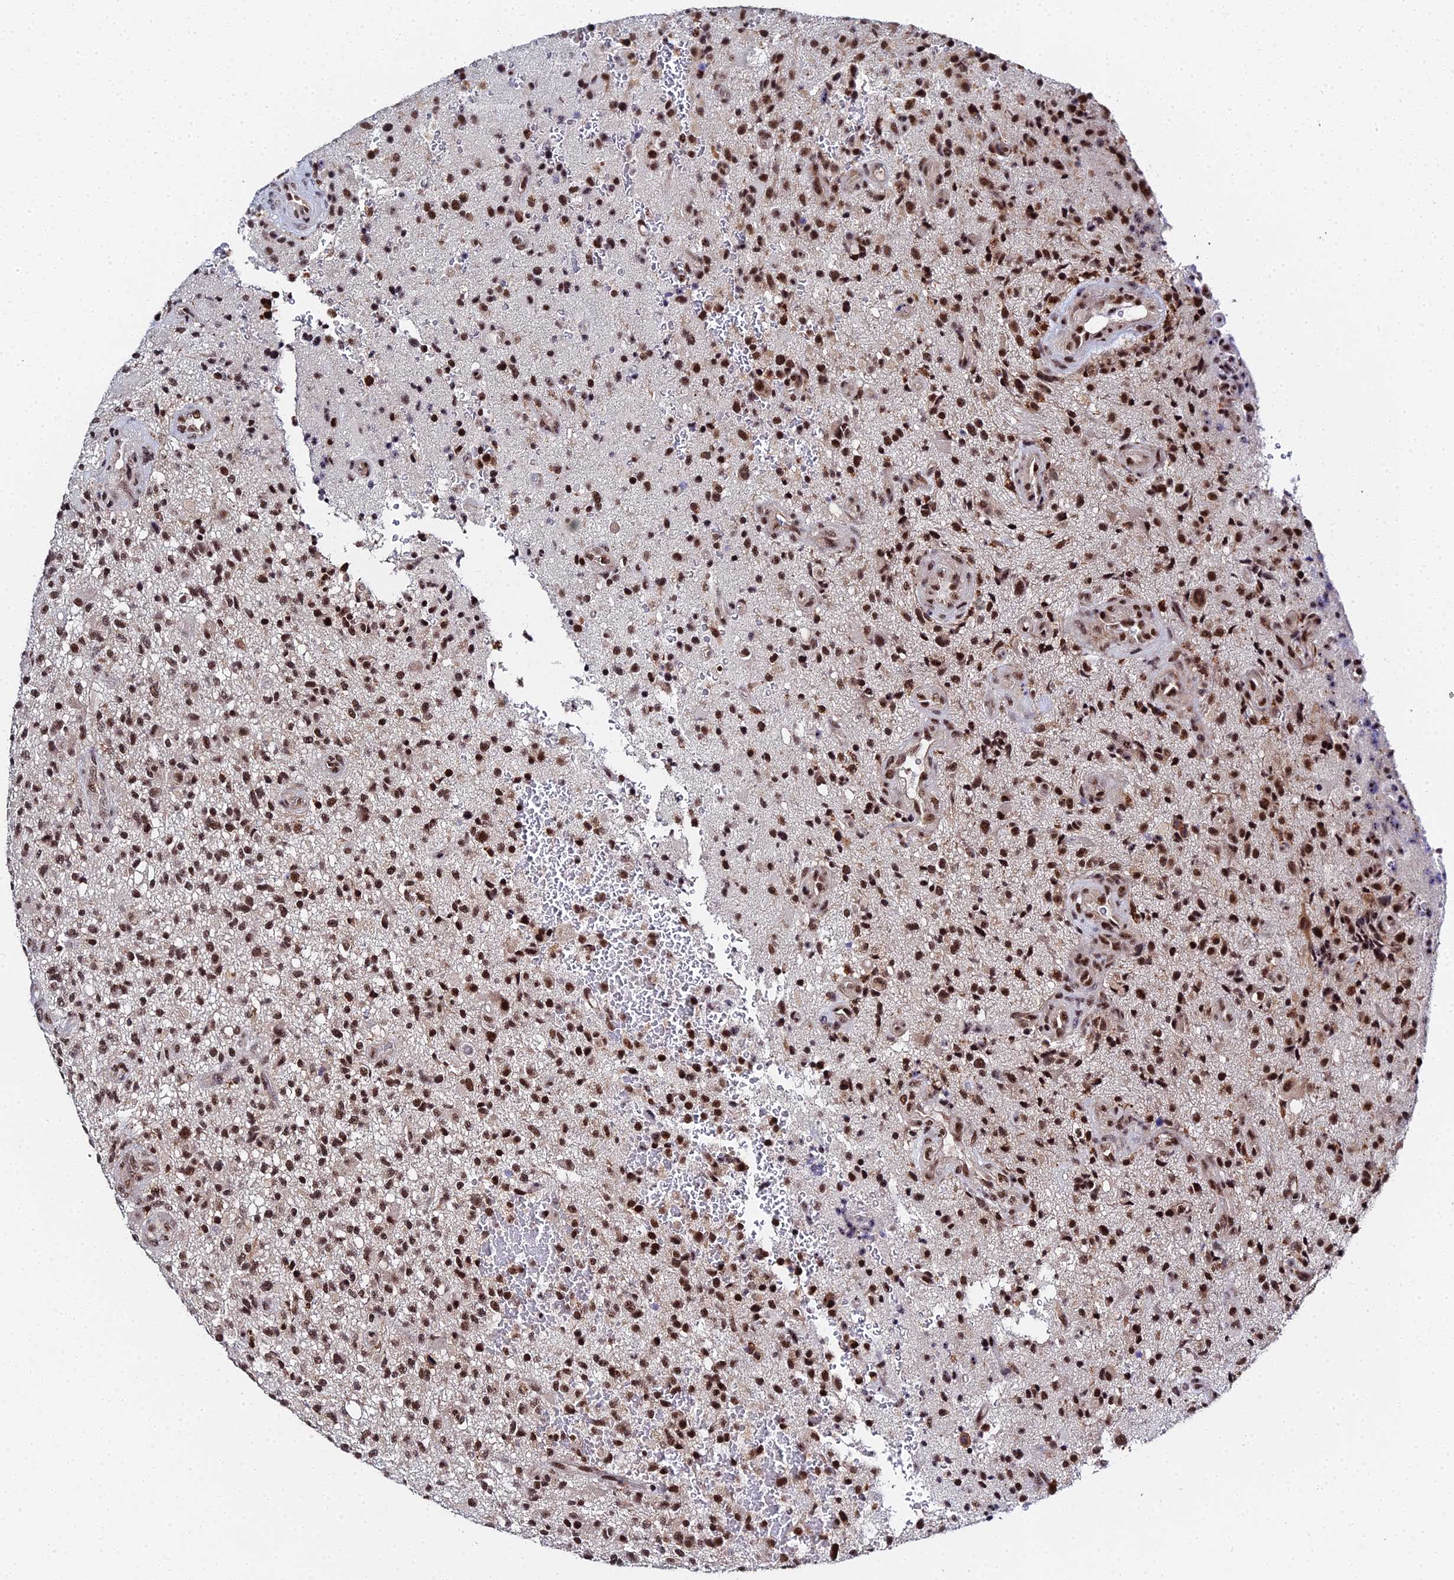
{"staining": {"intensity": "strong", "quantity": ">75%", "location": "nuclear"}, "tissue": "glioma", "cell_type": "Tumor cells", "image_type": "cancer", "snomed": [{"axis": "morphology", "description": "Glioma, malignant, High grade"}, {"axis": "topography", "description": "Brain"}], "caption": "Glioma tissue shows strong nuclear positivity in approximately >75% of tumor cells (Stains: DAB in brown, nuclei in blue, Microscopy: brightfield microscopy at high magnification).", "gene": "MAGOHB", "patient": {"sex": "male", "age": 47}}